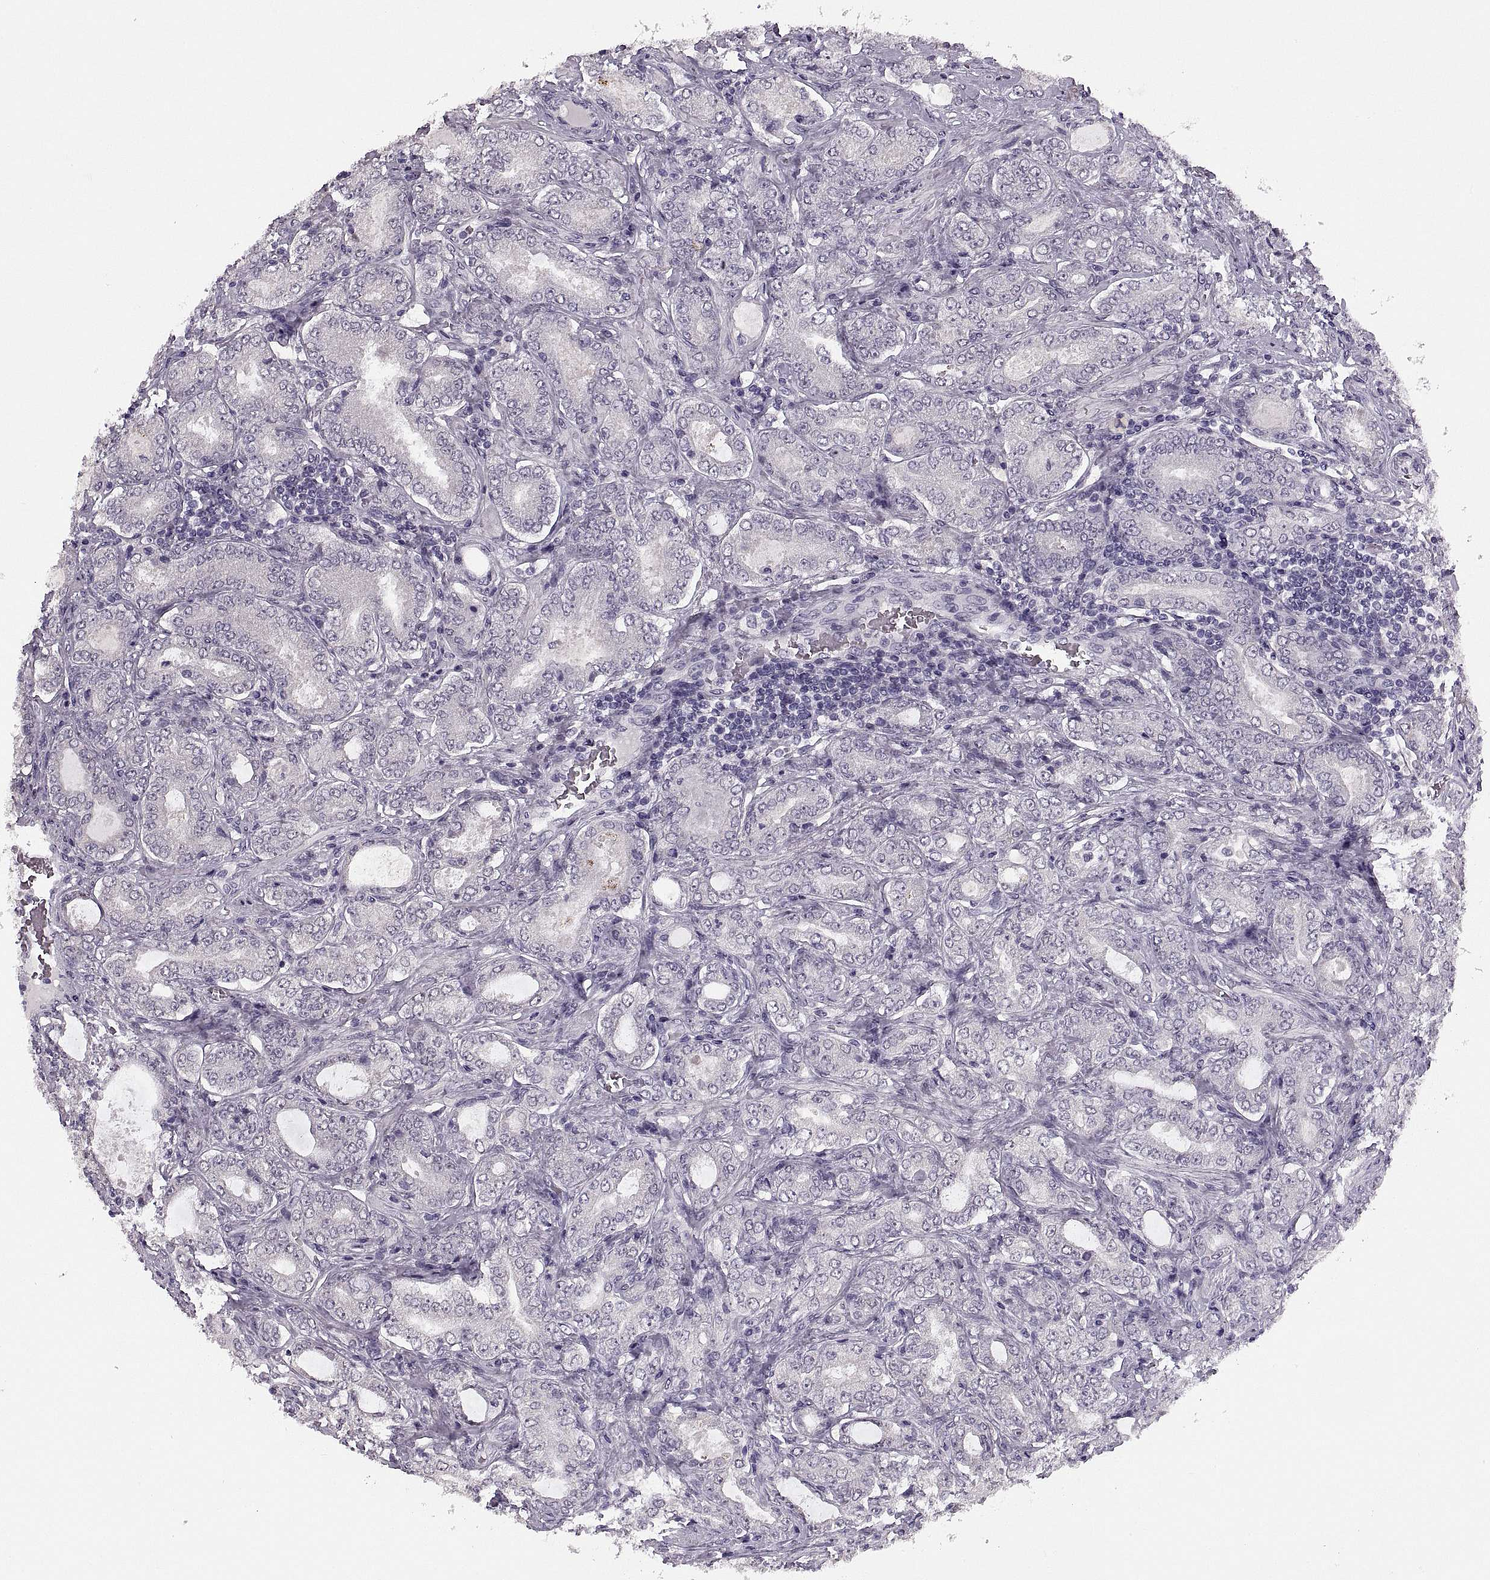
{"staining": {"intensity": "negative", "quantity": "none", "location": "none"}, "tissue": "prostate cancer", "cell_type": "Tumor cells", "image_type": "cancer", "snomed": [{"axis": "morphology", "description": "Adenocarcinoma, NOS"}, {"axis": "topography", "description": "Prostate"}], "caption": "Immunohistochemical staining of adenocarcinoma (prostate) displays no significant positivity in tumor cells.", "gene": "PAGE5", "patient": {"sex": "male", "age": 64}}